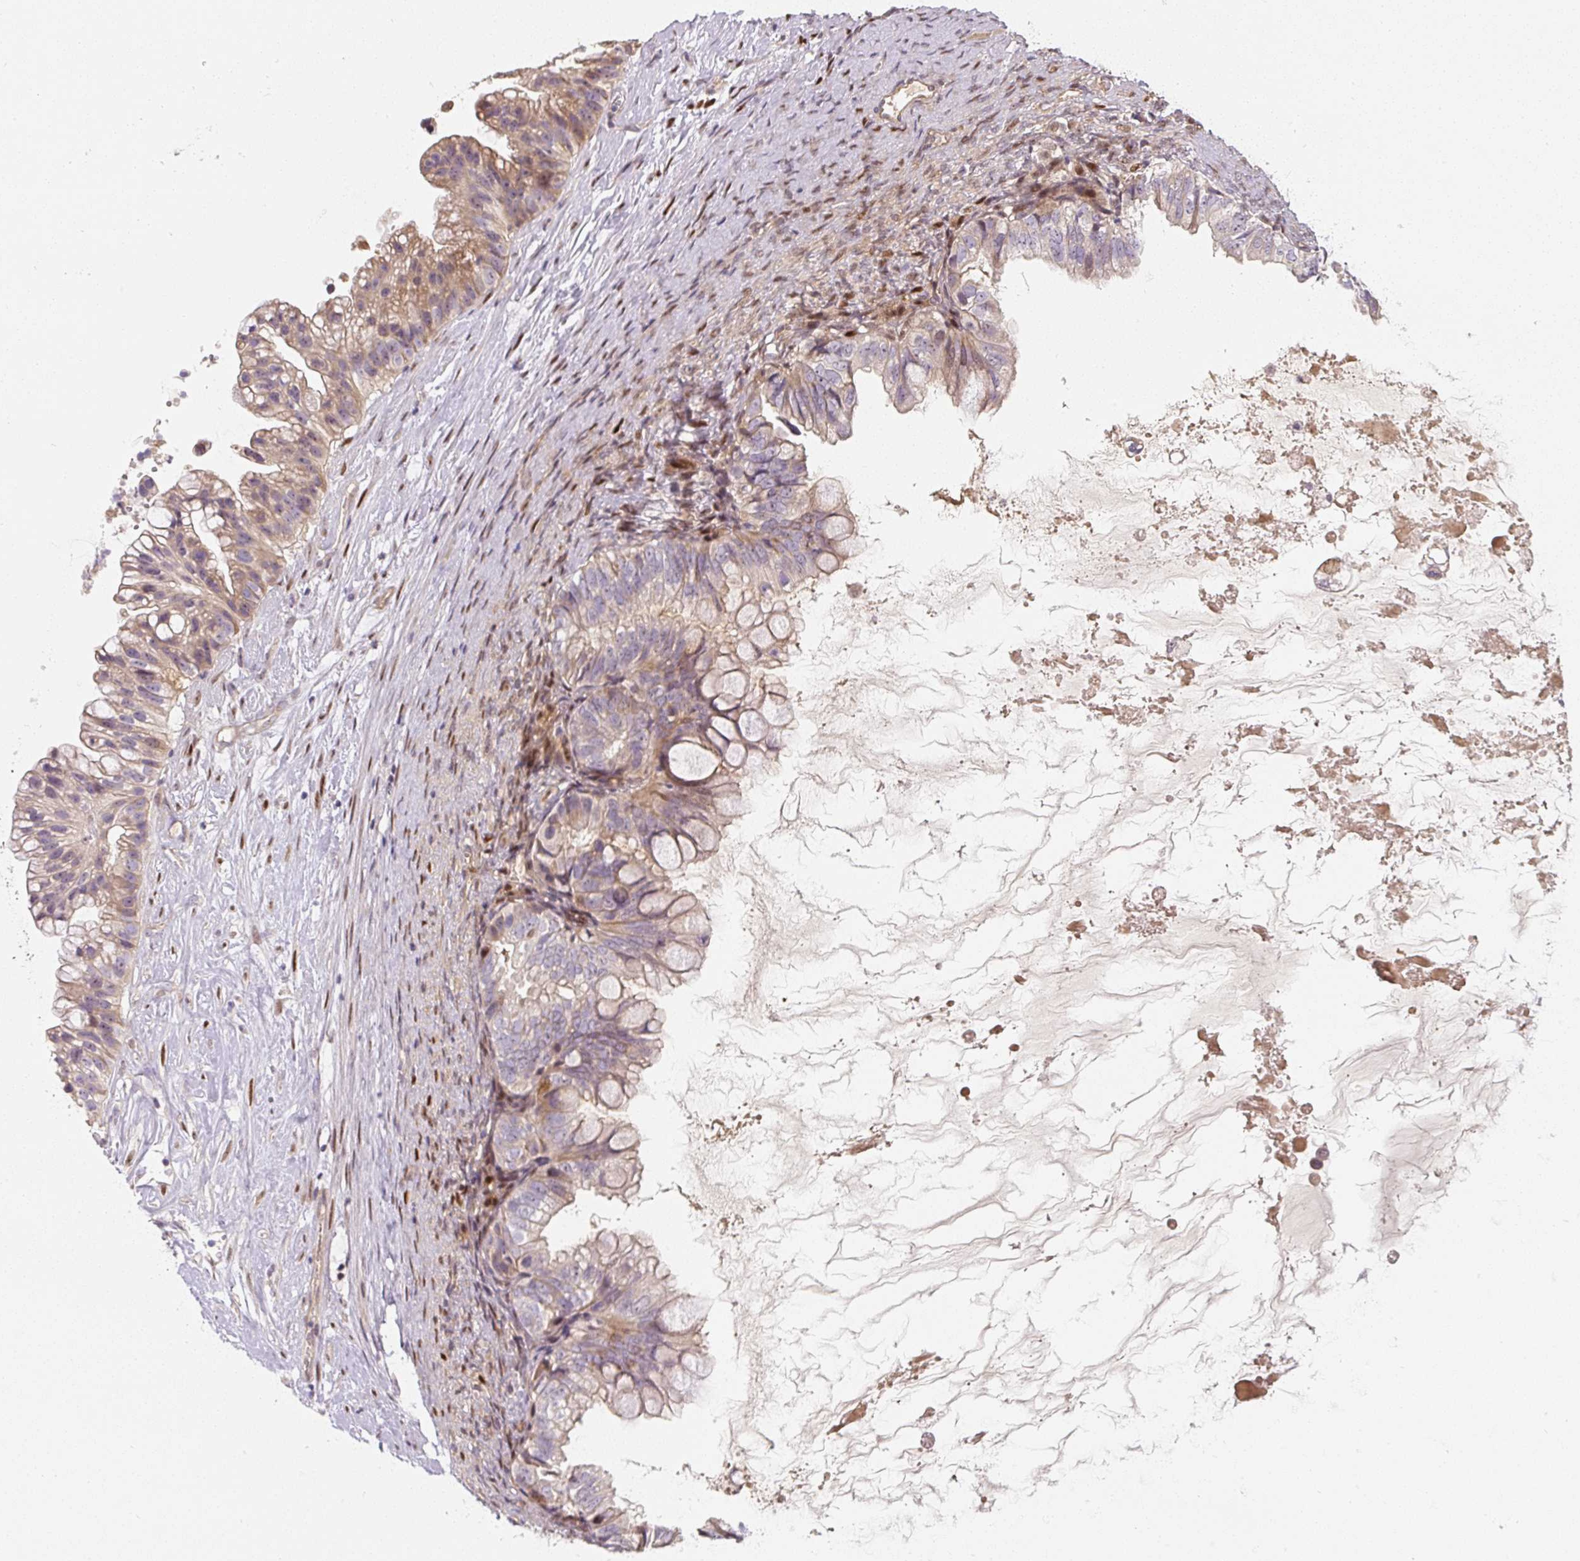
{"staining": {"intensity": "weak", "quantity": "<25%", "location": "cytoplasmic/membranous"}, "tissue": "ovarian cancer", "cell_type": "Tumor cells", "image_type": "cancer", "snomed": [{"axis": "morphology", "description": "Cystadenocarcinoma, mucinous, NOS"}, {"axis": "topography", "description": "Ovary"}], "caption": "IHC histopathology image of ovarian cancer stained for a protein (brown), which demonstrates no positivity in tumor cells. (Stains: DAB immunohistochemistry (IHC) with hematoxylin counter stain, Microscopy: brightfield microscopy at high magnification).", "gene": "PWWP3B", "patient": {"sex": "female", "age": 80}}